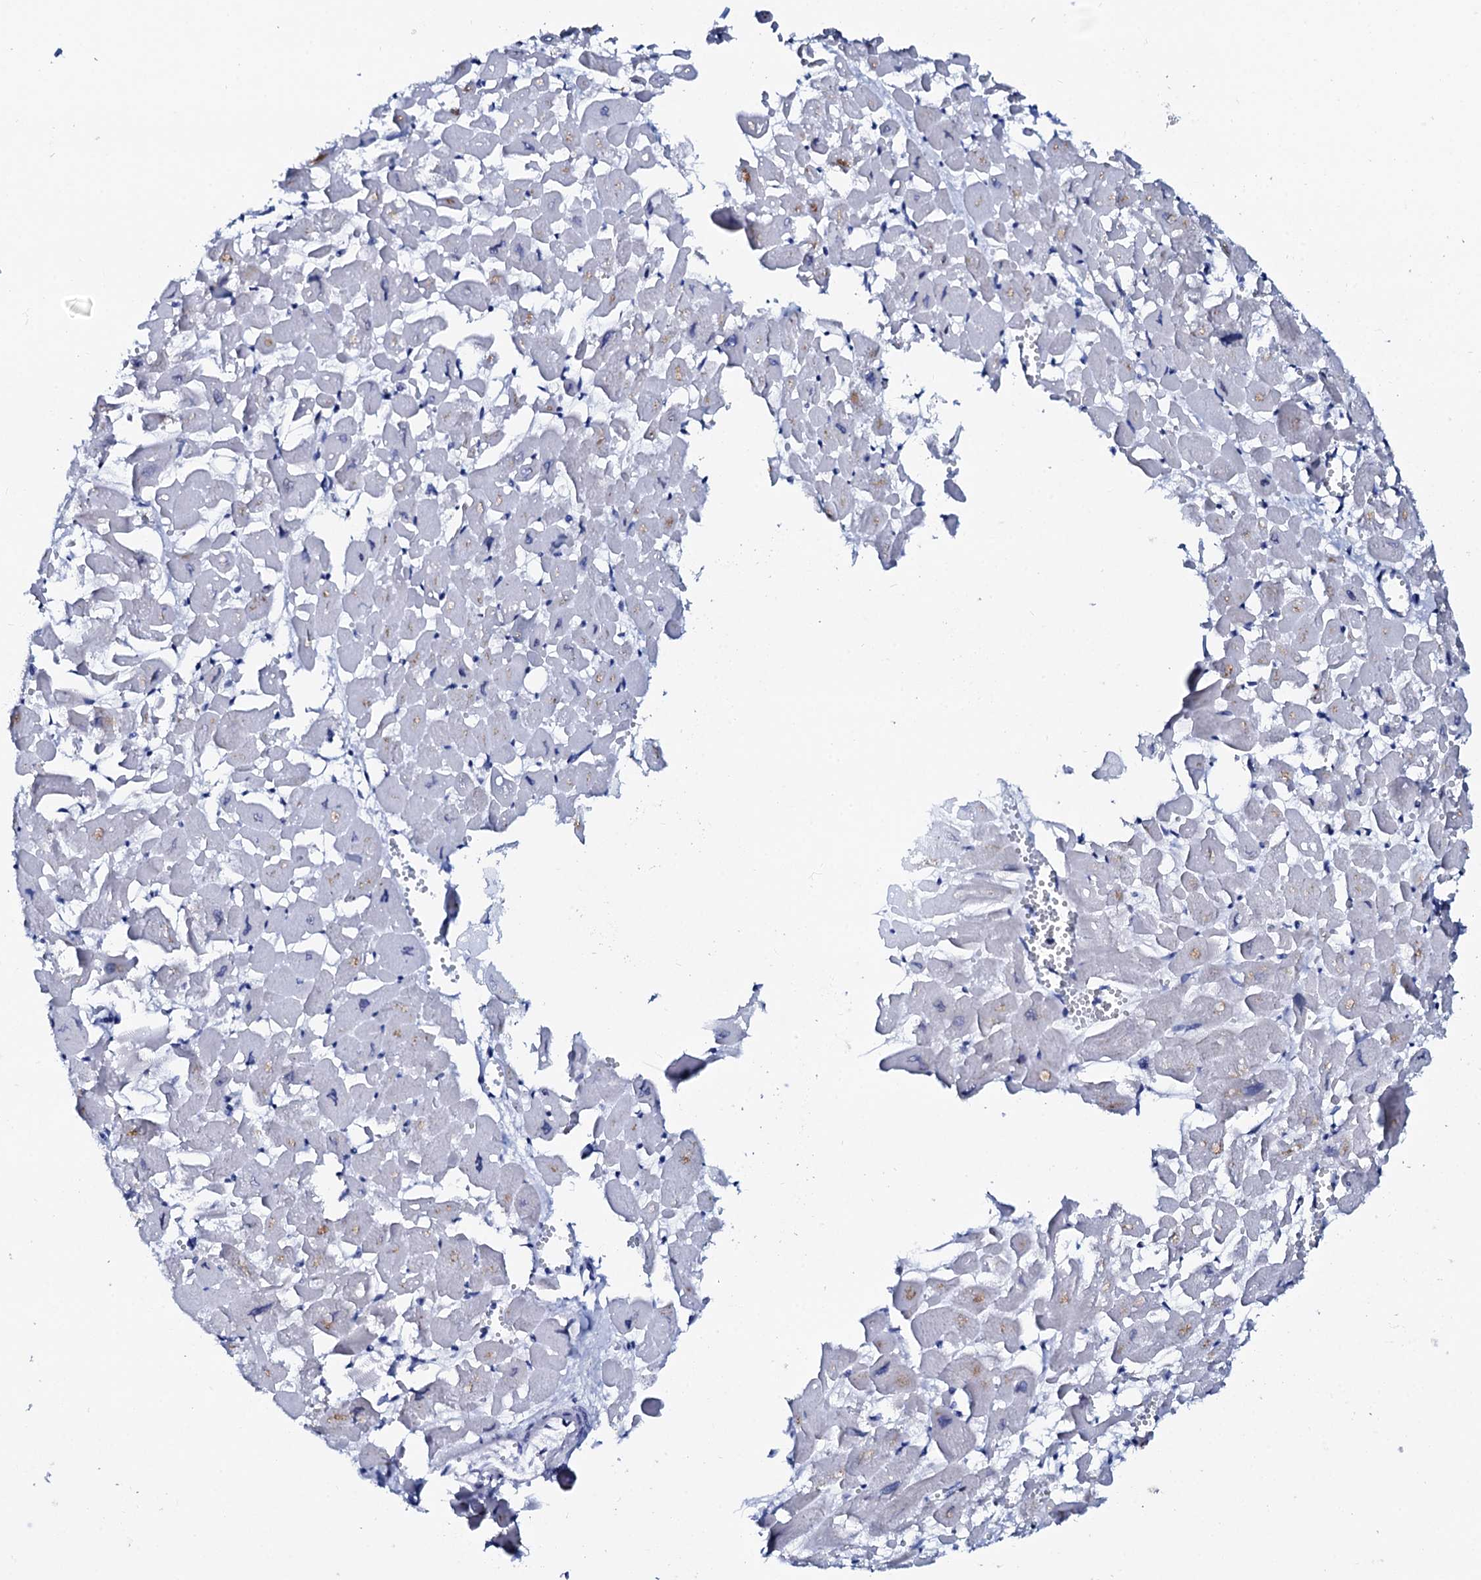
{"staining": {"intensity": "negative", "quantity": "none", "location": "none"}, "tissue": "heart muscle", "cell_type": "Cardiomyocytes", "image_type": "normal", "snomed": [{"axis": "morphology", "description": "Normal tissue, NOS"}, {"axis": "topography", "description": "Heart"}], "caption": "IHC of unremarkable human heart muscle reveals no expression in cardiomyocytes. (IHC, brightfield microscopy, high magnification).", "gene": "SPATA19", "patient": {"sex": "male", "age": 54}}